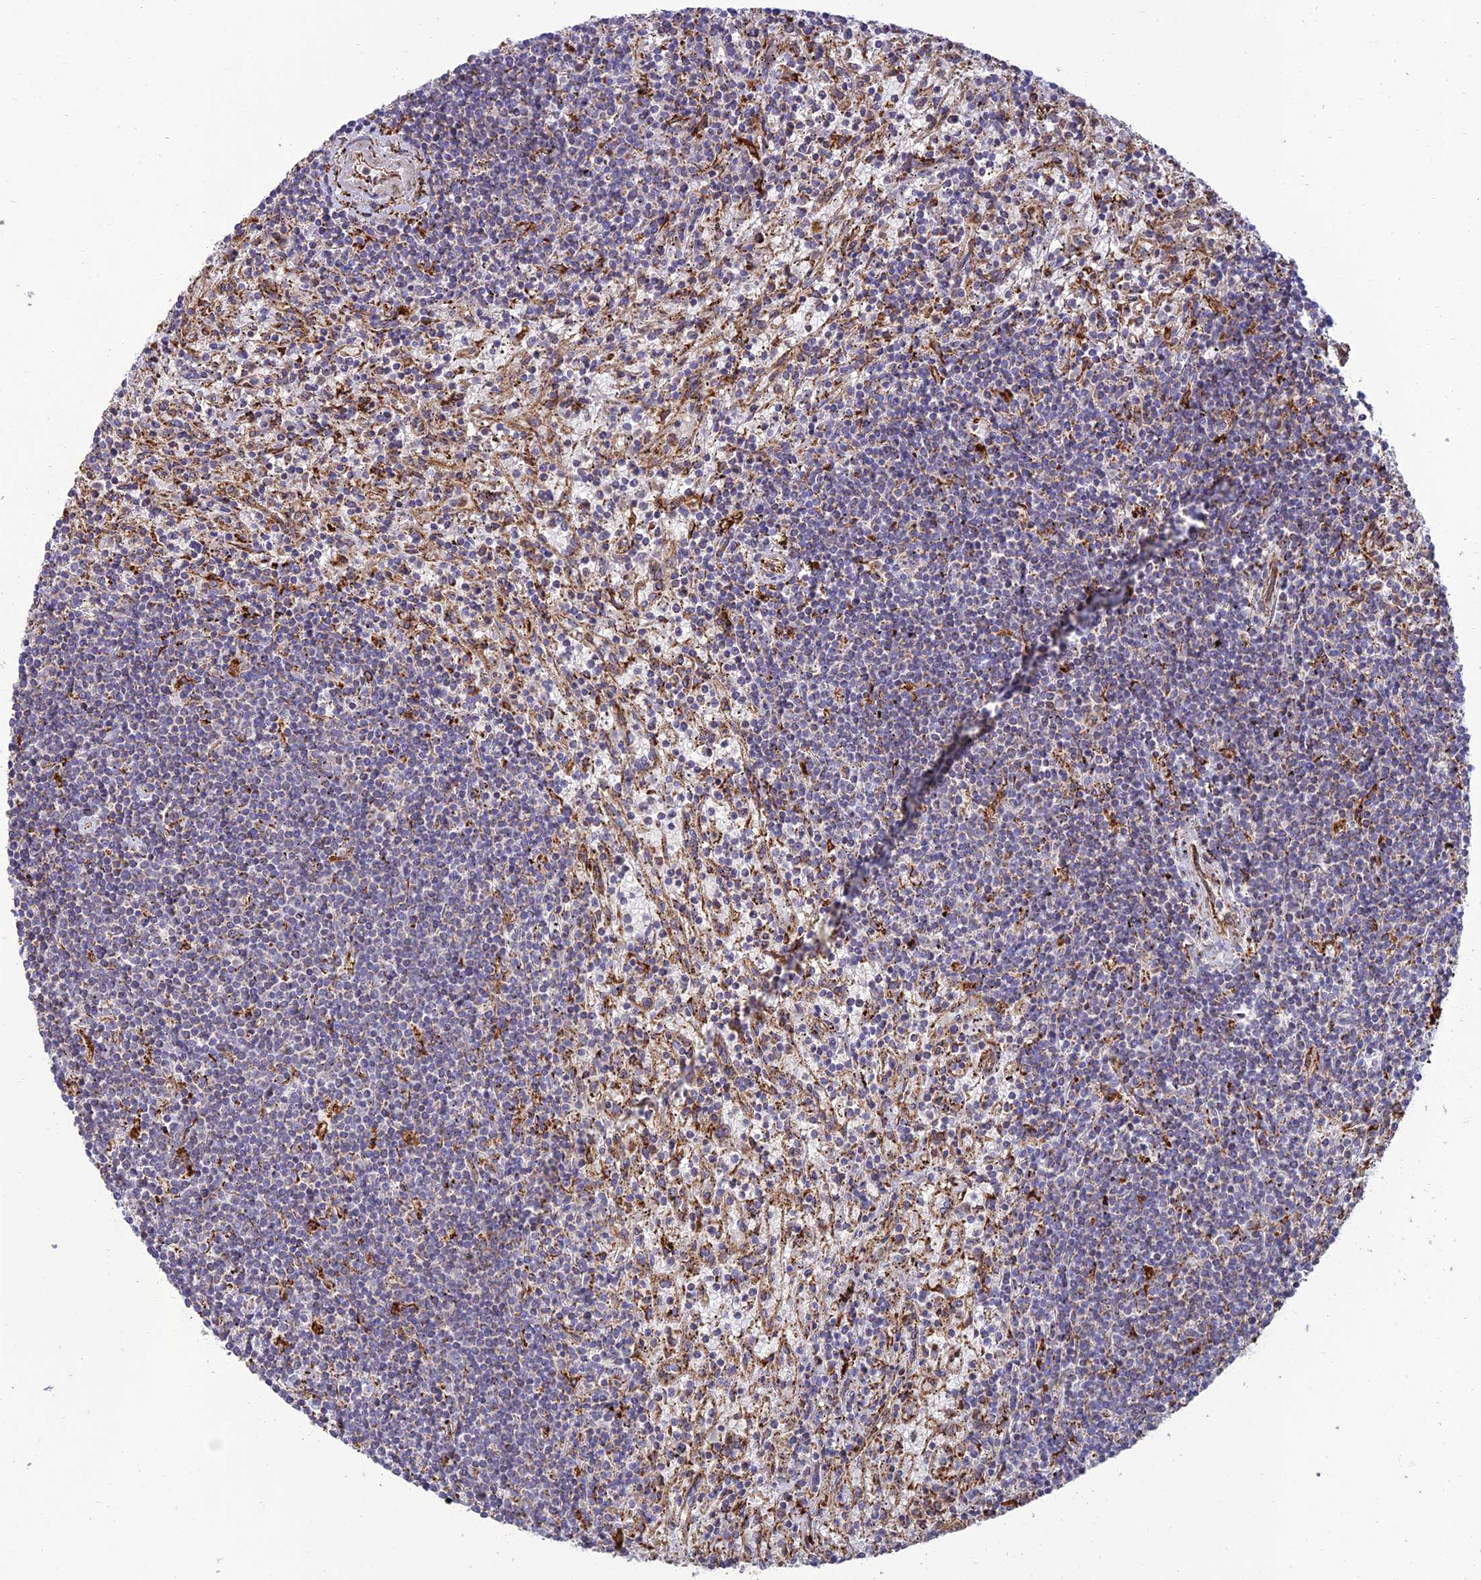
{"staining": {"intensity": "weak", "quantity": "<25%", "location": "cytoplasmic/membranous"}, "tissue": "lymphoma", "cell_type": "Tumor cells", "image_type": "cancer", "snomed": [{"axis": "morphology", "description": "Malignant lymphoma, non-Hodgkin's type, Low grade"}, {"axis": "topography", "description": "Spleen"}], "caption": "High magnification brightfield microscopy of malignant lymphoma, non-Hodgkin's type (low-grade) stained with DAB (3,3'-diaminobenzidine) (brown) and counterstained with hematoxylin (blue): tumor cells show no significant positivity. Nuclei are stained in blue.", "gene": "RCN3", "patient": {"sex": "male", "age": 76}}